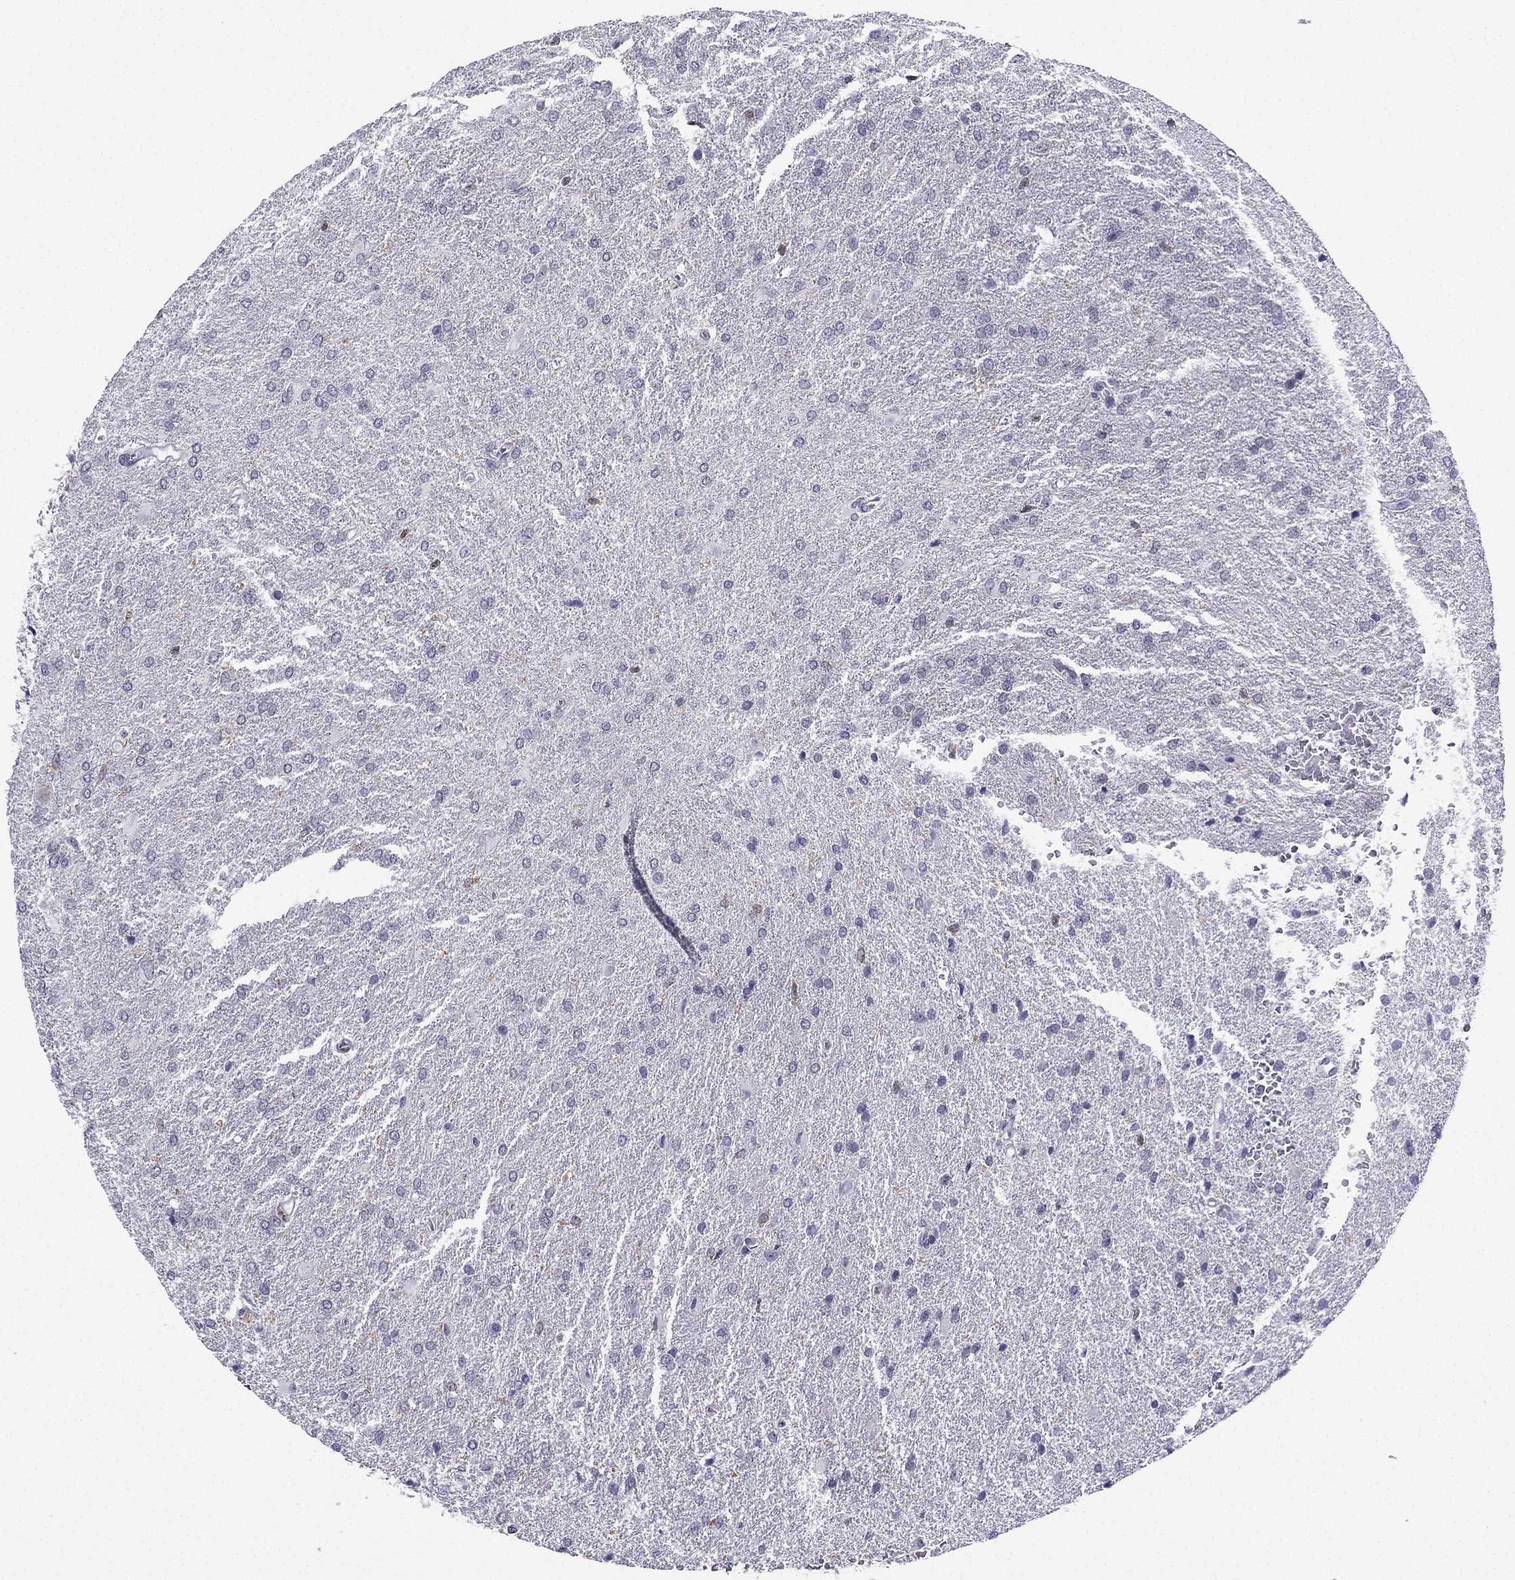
{"staining": {"intensity": "negative", "quantity": "none", "location": "none"}, "tissue": "glioma", "cell_type": "Tumor cells", "image_type": "cancer", "snomed": [{"axis": "morphology", "description": "Glioma, malignant, High grade"}, {"axis": "topography", "description": "Brain"}], "caption": "High-grade glioma (malignant) stained for a protein using immunohistochemistry demonstrates no staining tumor cells.", "gene": "CCK", "patient": {"sex": "male", "age": 68}}